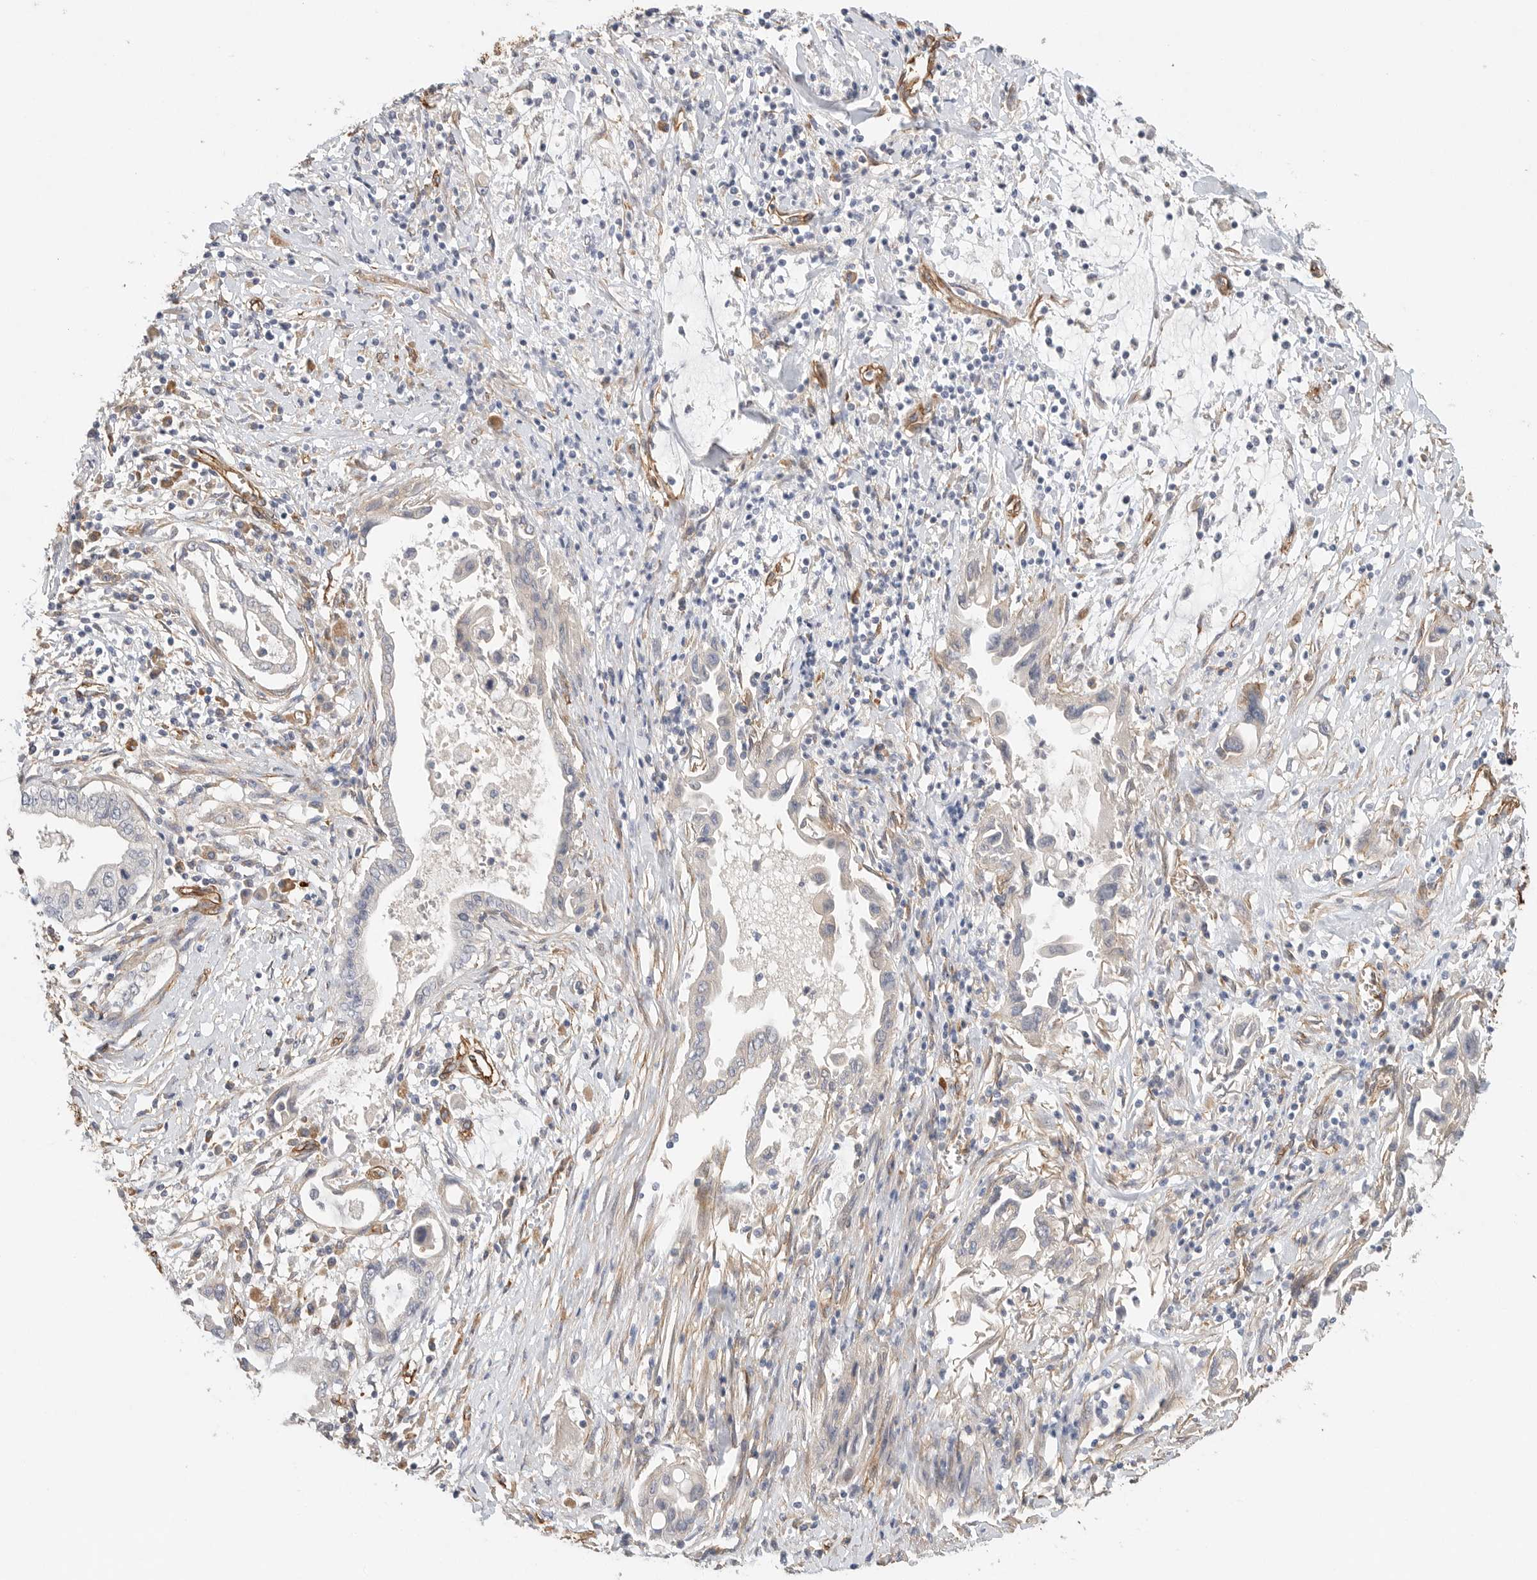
{"staining": {"intensity": "negative", "quantity": "none", "location": "none"}, "tissue": "pancreatic cancer", "cell_type": "Tumor cells", "image_type": "cancer", "snomed": [{"axis": "morphology", "description": "Adenocarcinoma, NOS"}, {"axis": "topography", "description": "Pancreas"}], "caption": "High magnification brightfield microscopy of pancreatic cancer (adenocarcinoma) stained with DAB (3,3'-diaminobenzidine) (brown) and counterstained with hematoxylin (blue): tumor cells show no significant positivity.", "gene": "JMJD4", "patient": {"sex": "female", "age": 57}}